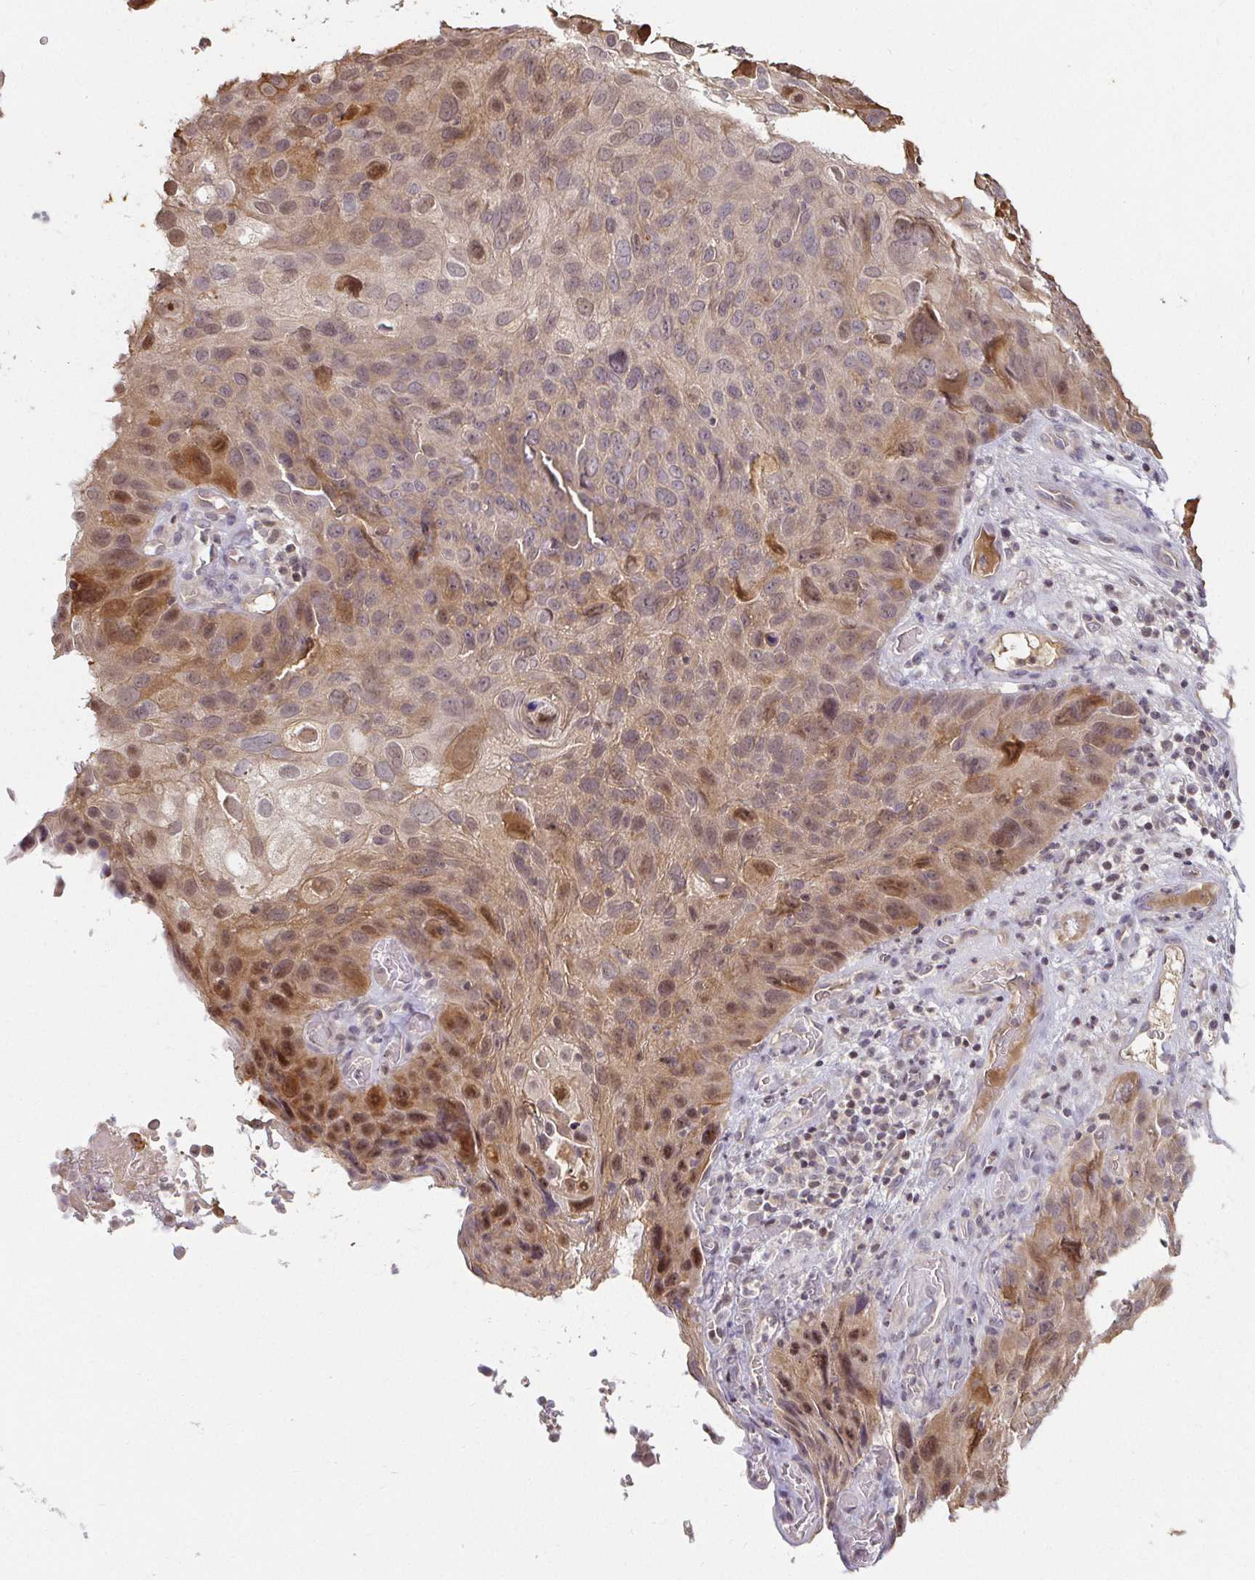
{"staining": {"intensity": "moderate", "quantity": "<25%", "location": "nuclear"}, "tissue": "skin cancer", "cell_type": "Tumor cells", "image_type": "cancer", "snomed": [{"axis": "morphology", "description": "Squamous cell carcinoma, NOS"}, {"axis": "topography", "description": "Skin"}], "caption": "Moderate nuclear expression for a protein is identified in about <25% of tumor cells of squamous cell carcinoma (skin) using IHC.", "gene": "ANK3", "patient": {"sex": "male", "age": 87}}